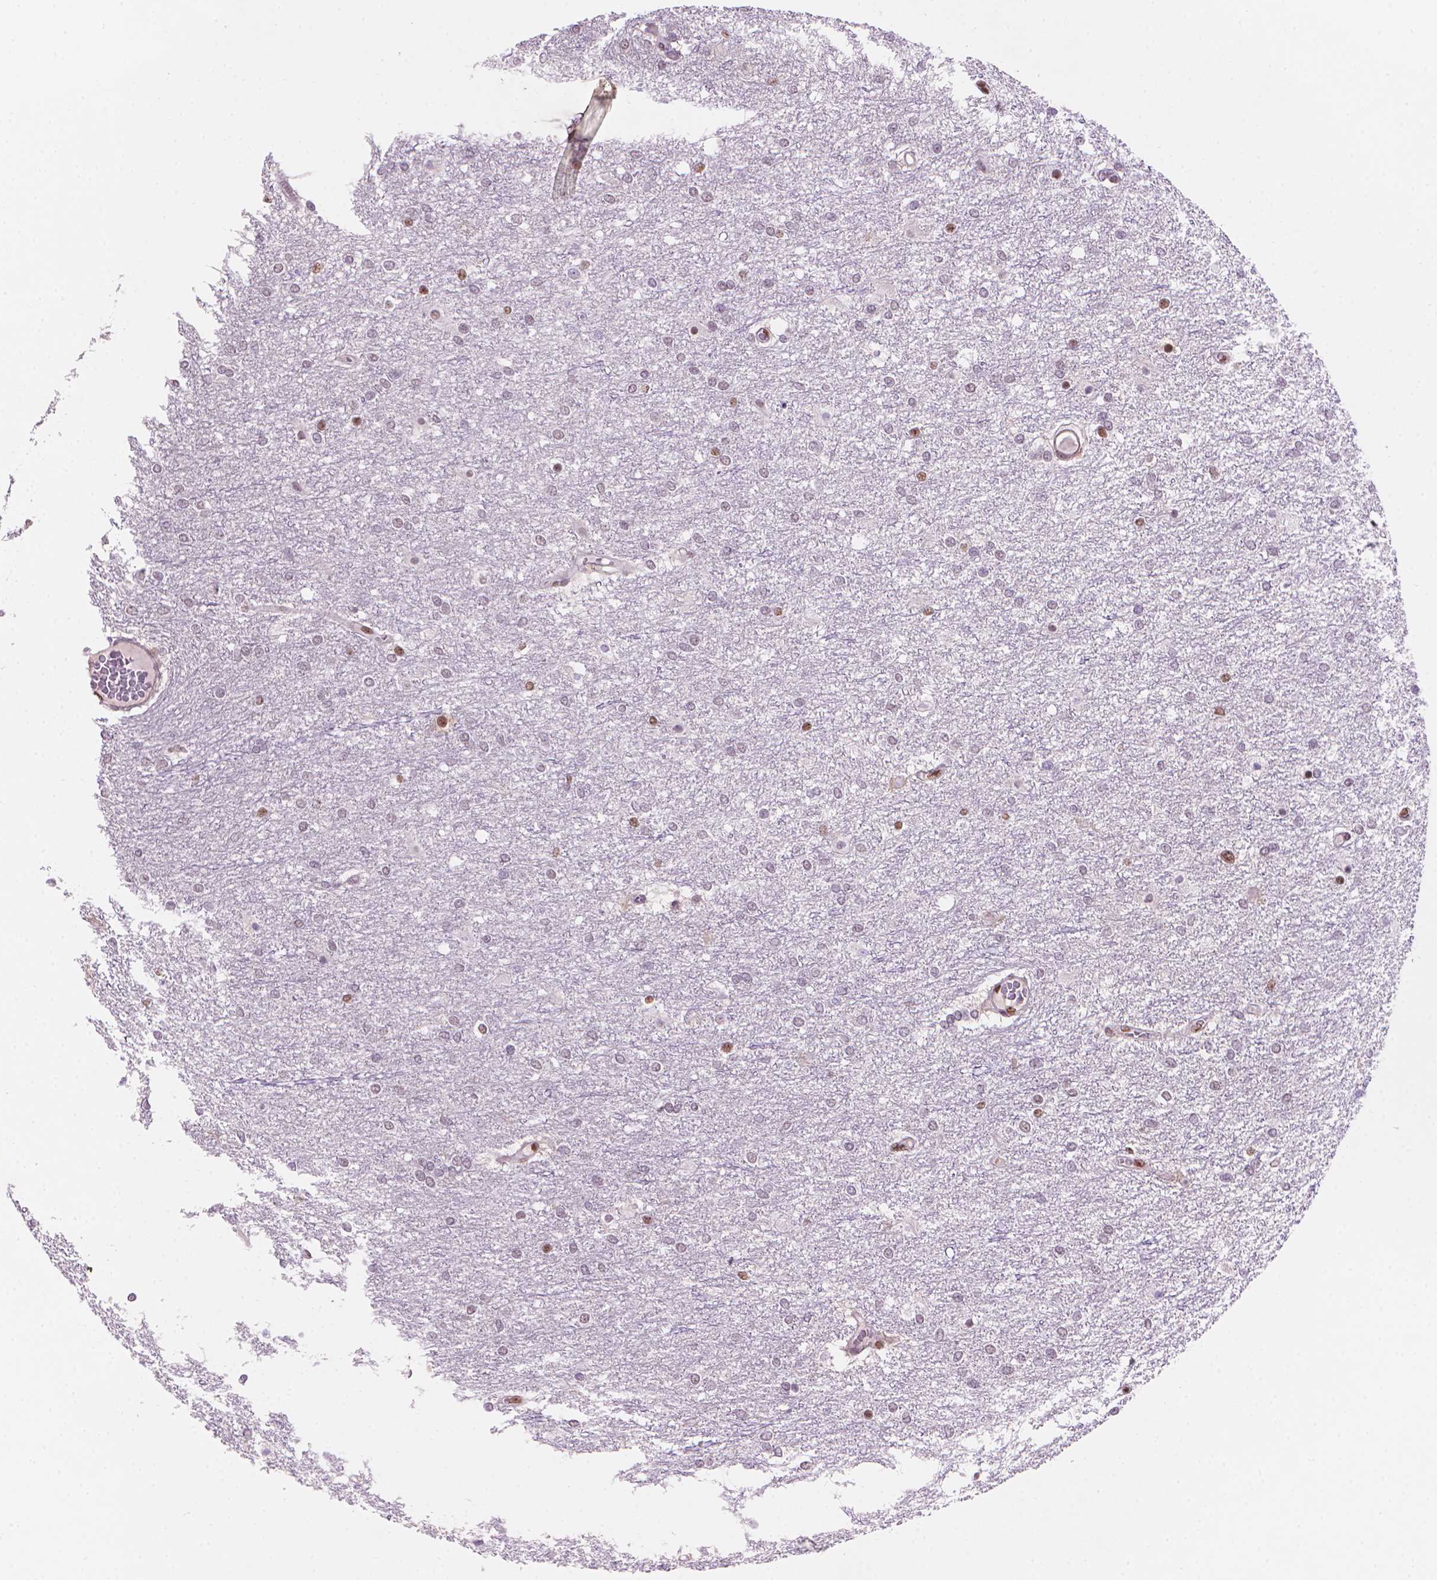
{"staining": {"intensity": "moderate", "quantity": "<25%", "location": "nuclear"}, "tissue": "glioma", "cell_type": "Tumor cells", "image_type": "cancer", "snomed": [{"axis": "morphology", "description": "Glioma, malignant, High grade"}, {"axis": "topography", "description": "Brain"}], "caption": "A low amount of moderate nuclear positivity is appreciated in approximately <25% of tumor cells in glioma tissue.", "gene": "UBN1", "patient": {"sex": "female", "age": 61}}